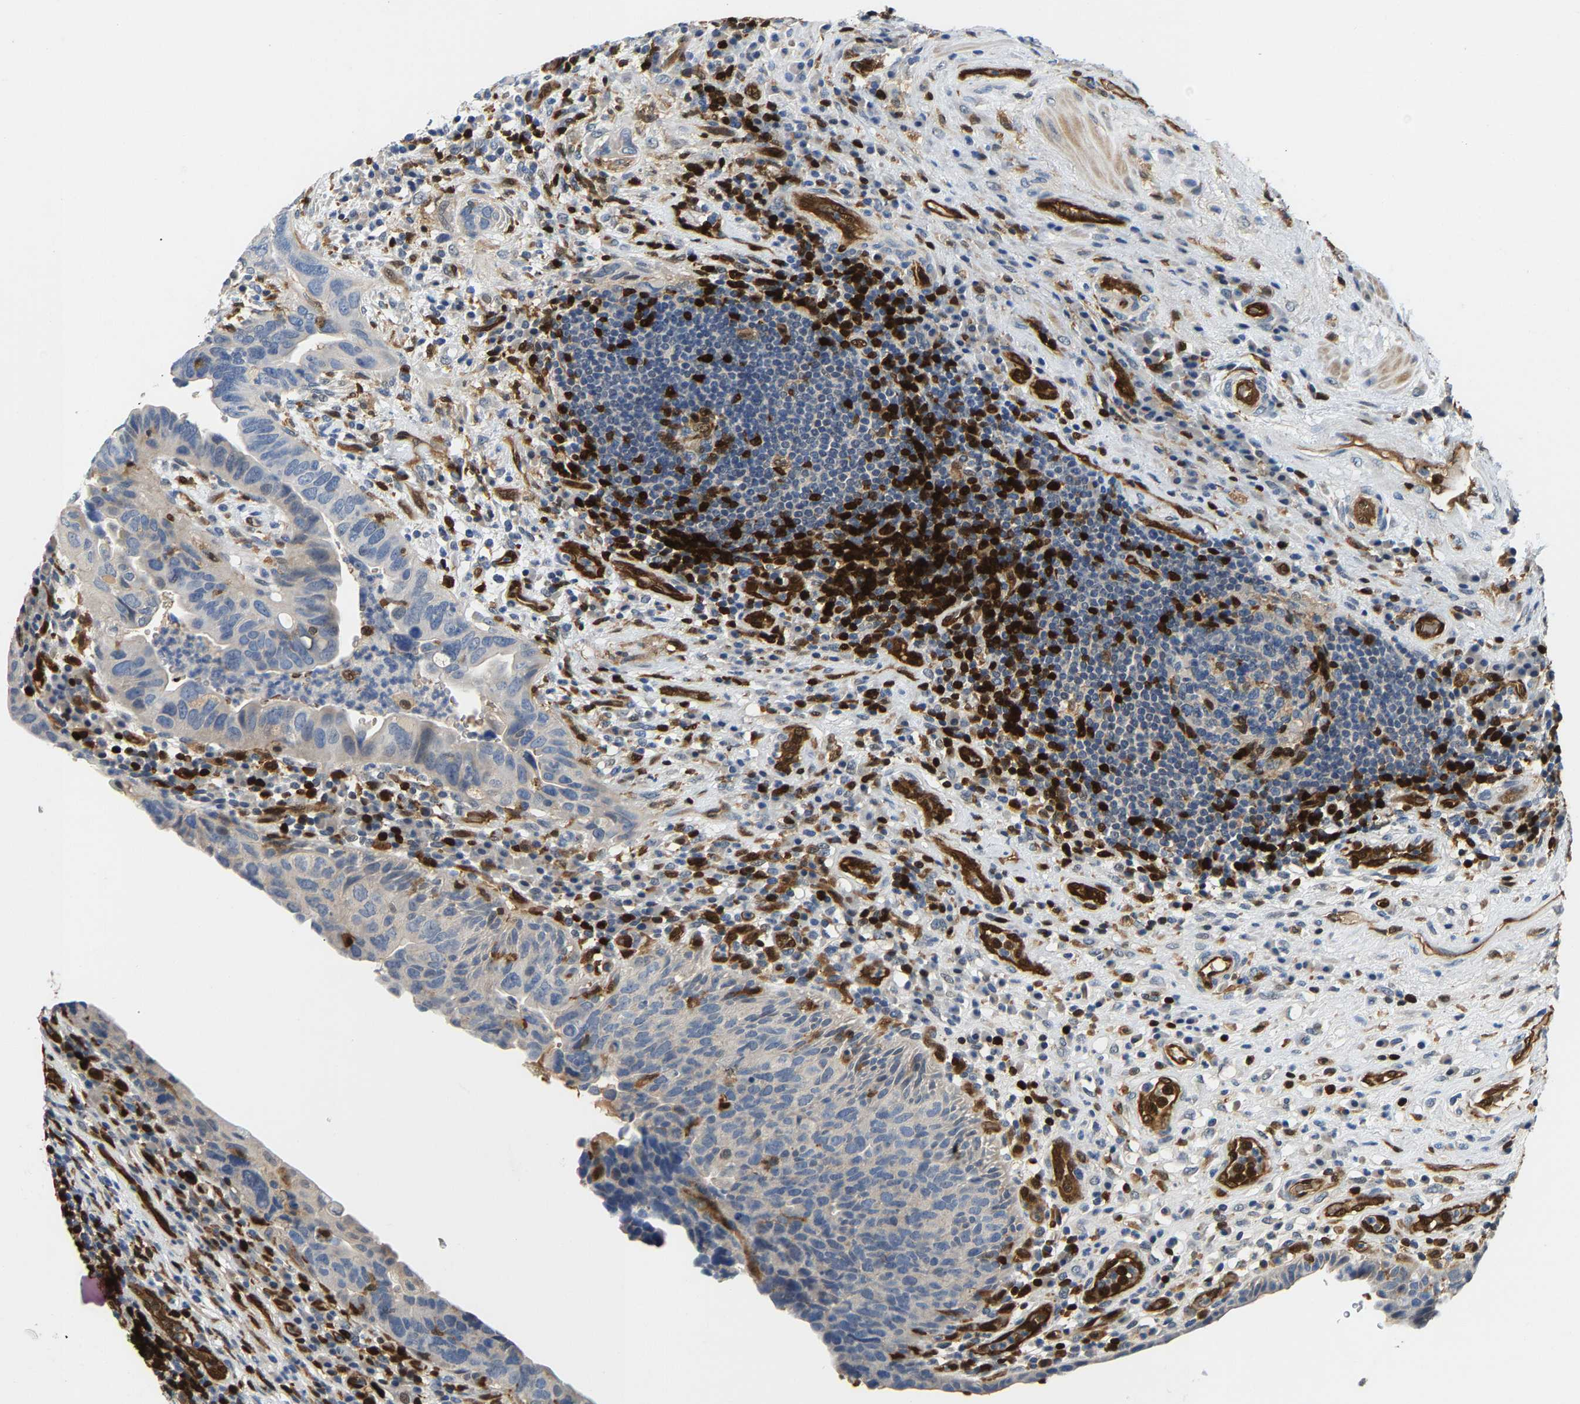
{"staining": {"intensity": "negative", "quantity": "none", "location": "none"}, "tissue": "urothelial cancer", "cell_type": "Tumor cells", "image_type": "cancer", "snomed": [{"axis": "morphology", "description": "Urothelial carcinoma, High grade"}, {"axis": "topography", "description": "Urinary bladder"}], "caption": "Immunohistochemistry photomicrograph of neoplastic tissue: human urothelial cancer stained with DAB shows no significant protein expression in tumor cells.", "gene": "GIMAP7", "patient": {"sex": "female", "age": 82}}